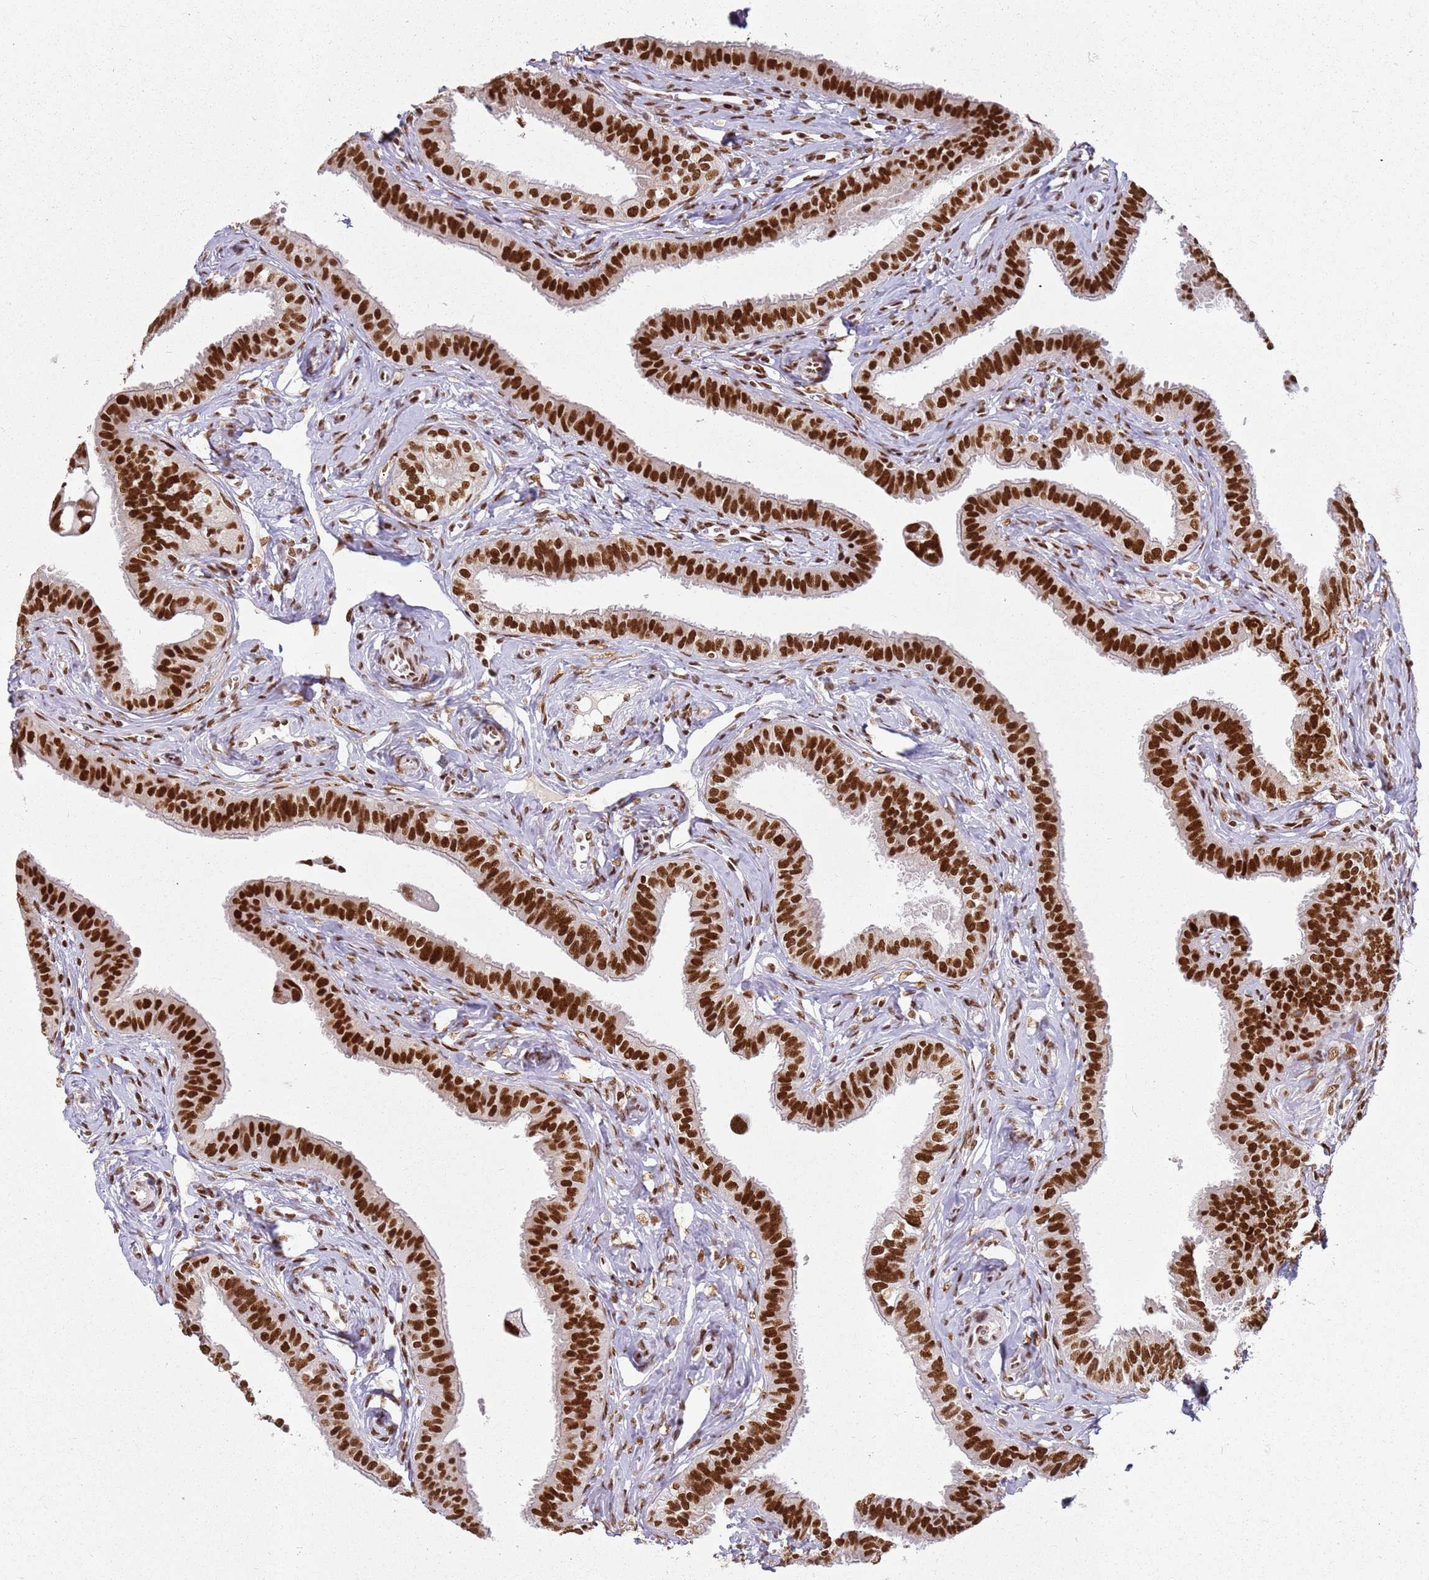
{"staining": {"intensity": "strong", "quantity": ">75%", "location": "nuclear"}, "tissue": "fallopian tube", "cell_type": "Glandular cells", "image_type": "normal", "snomed": [{"axis": "morphology", "description": "Normal tissue, NOS"}, {"axis": "morphology", "description": "Carcinoma, NOS"}, {"axis": "topography", "description": "Fallopian tube"}, {"axis": "topography", "description": "Ovary"}], "caption": "The immunohistochemical stain labels strong nuclear staining in glandular cells of unremarkable fallopian tube.", "gene": "TENT4A", "patient": {"sex": "female", "age": 59}}